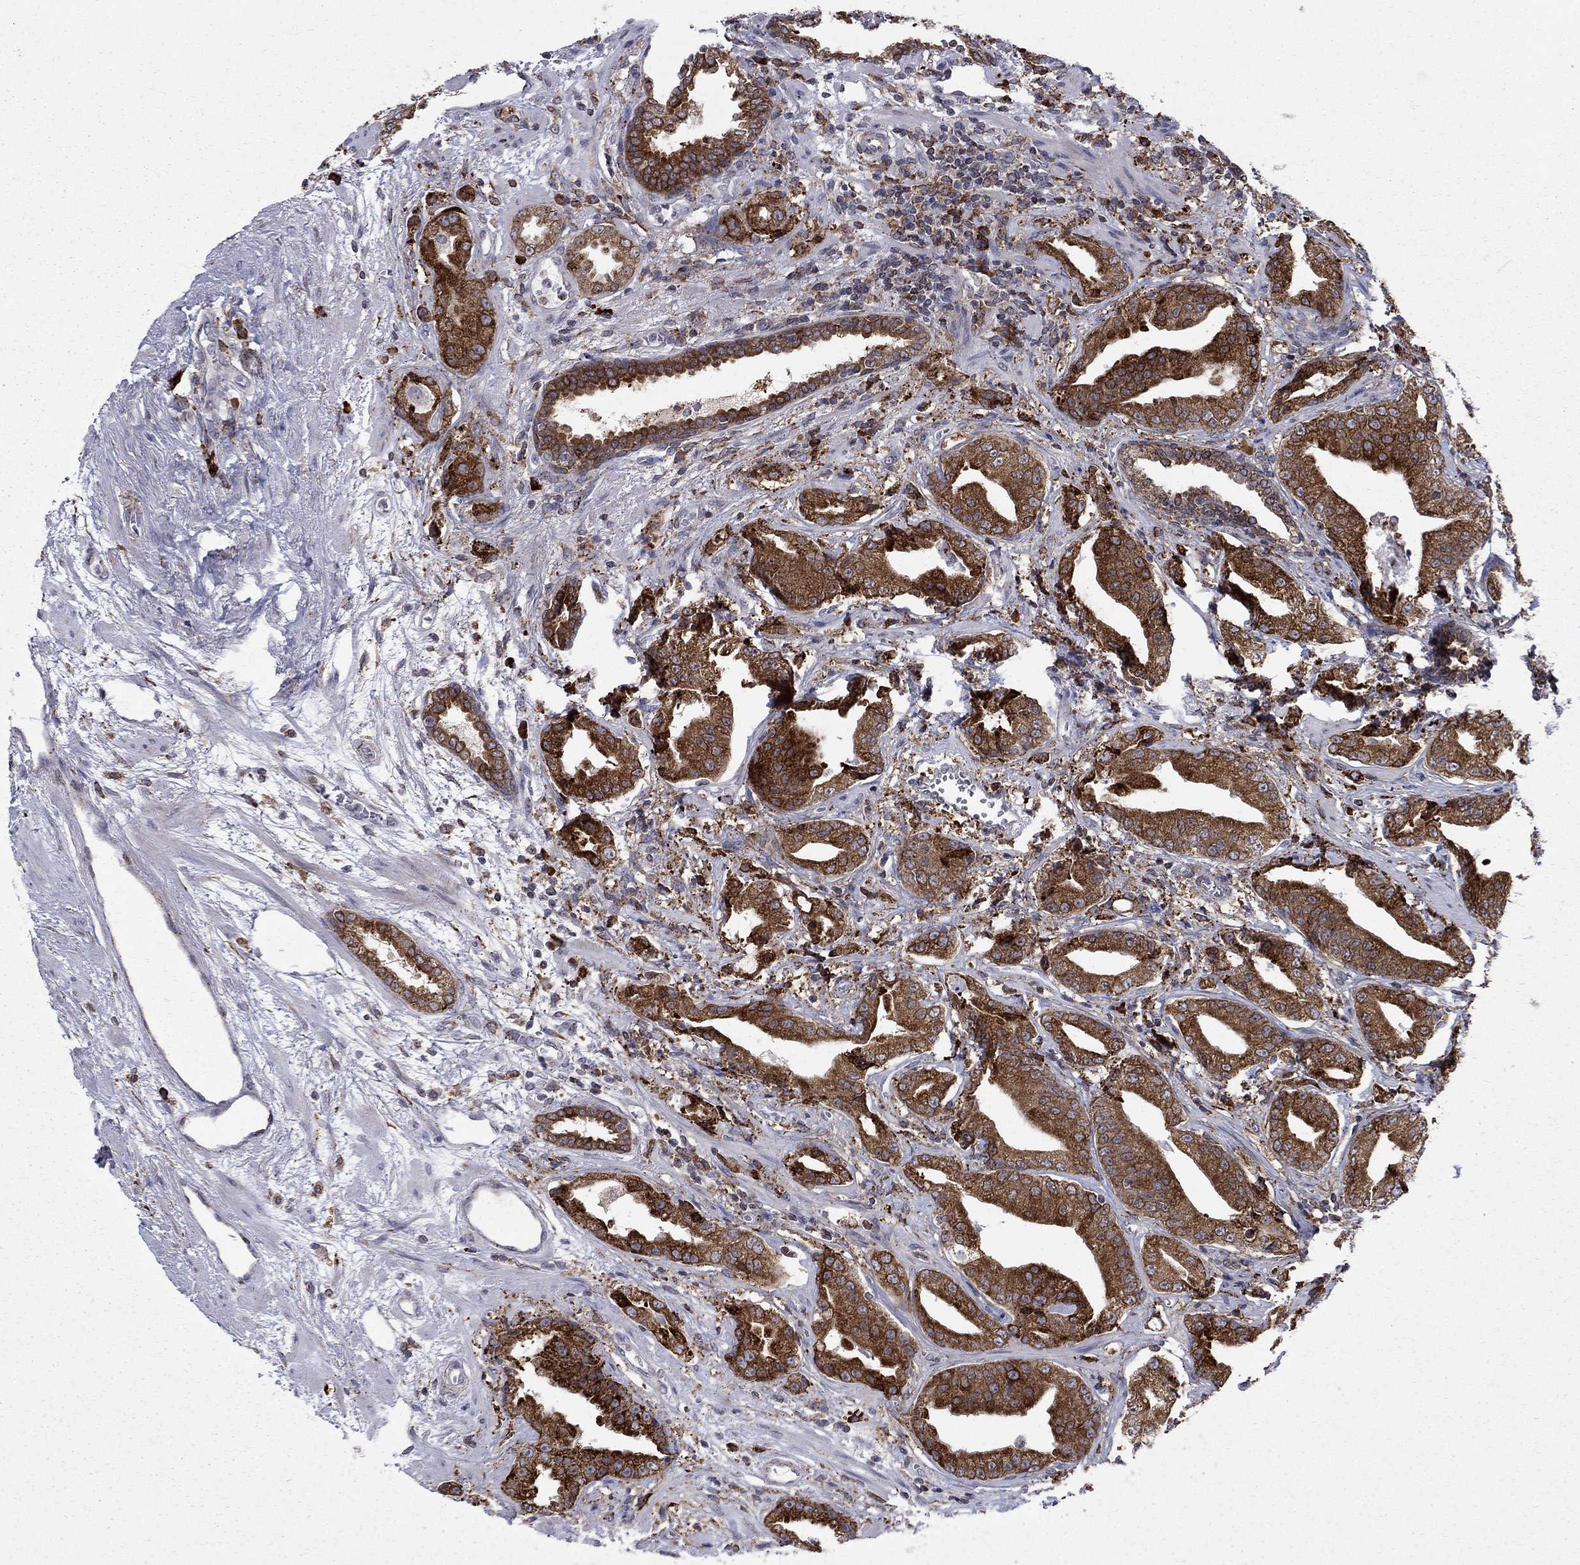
{"staining": {"intensity": "strong", "quantity": "25%-75%", "location": "cytoplasmic/membranous"}, "tissue": "prostate cancer", "cell_type": "Tumor cells", "image_type": "cancer", "snomed": [{"axis": "morphology", "description": "Adenocarcinoma, Low grade"}, {"axis": "topography", "description": "Prostate"}], "caption": "This image shows prostate cancer (adenocarcinoma (low-grade)) stained with immunohistochemistry (IHC) to label a protein in brown. The cytoplasmic/membranous of tumor cells show strong positivity for the protein. Nuclei are counter-stained blue.", "gene": "CAB39L", "patient": {"sex": "male", "age": 62}}